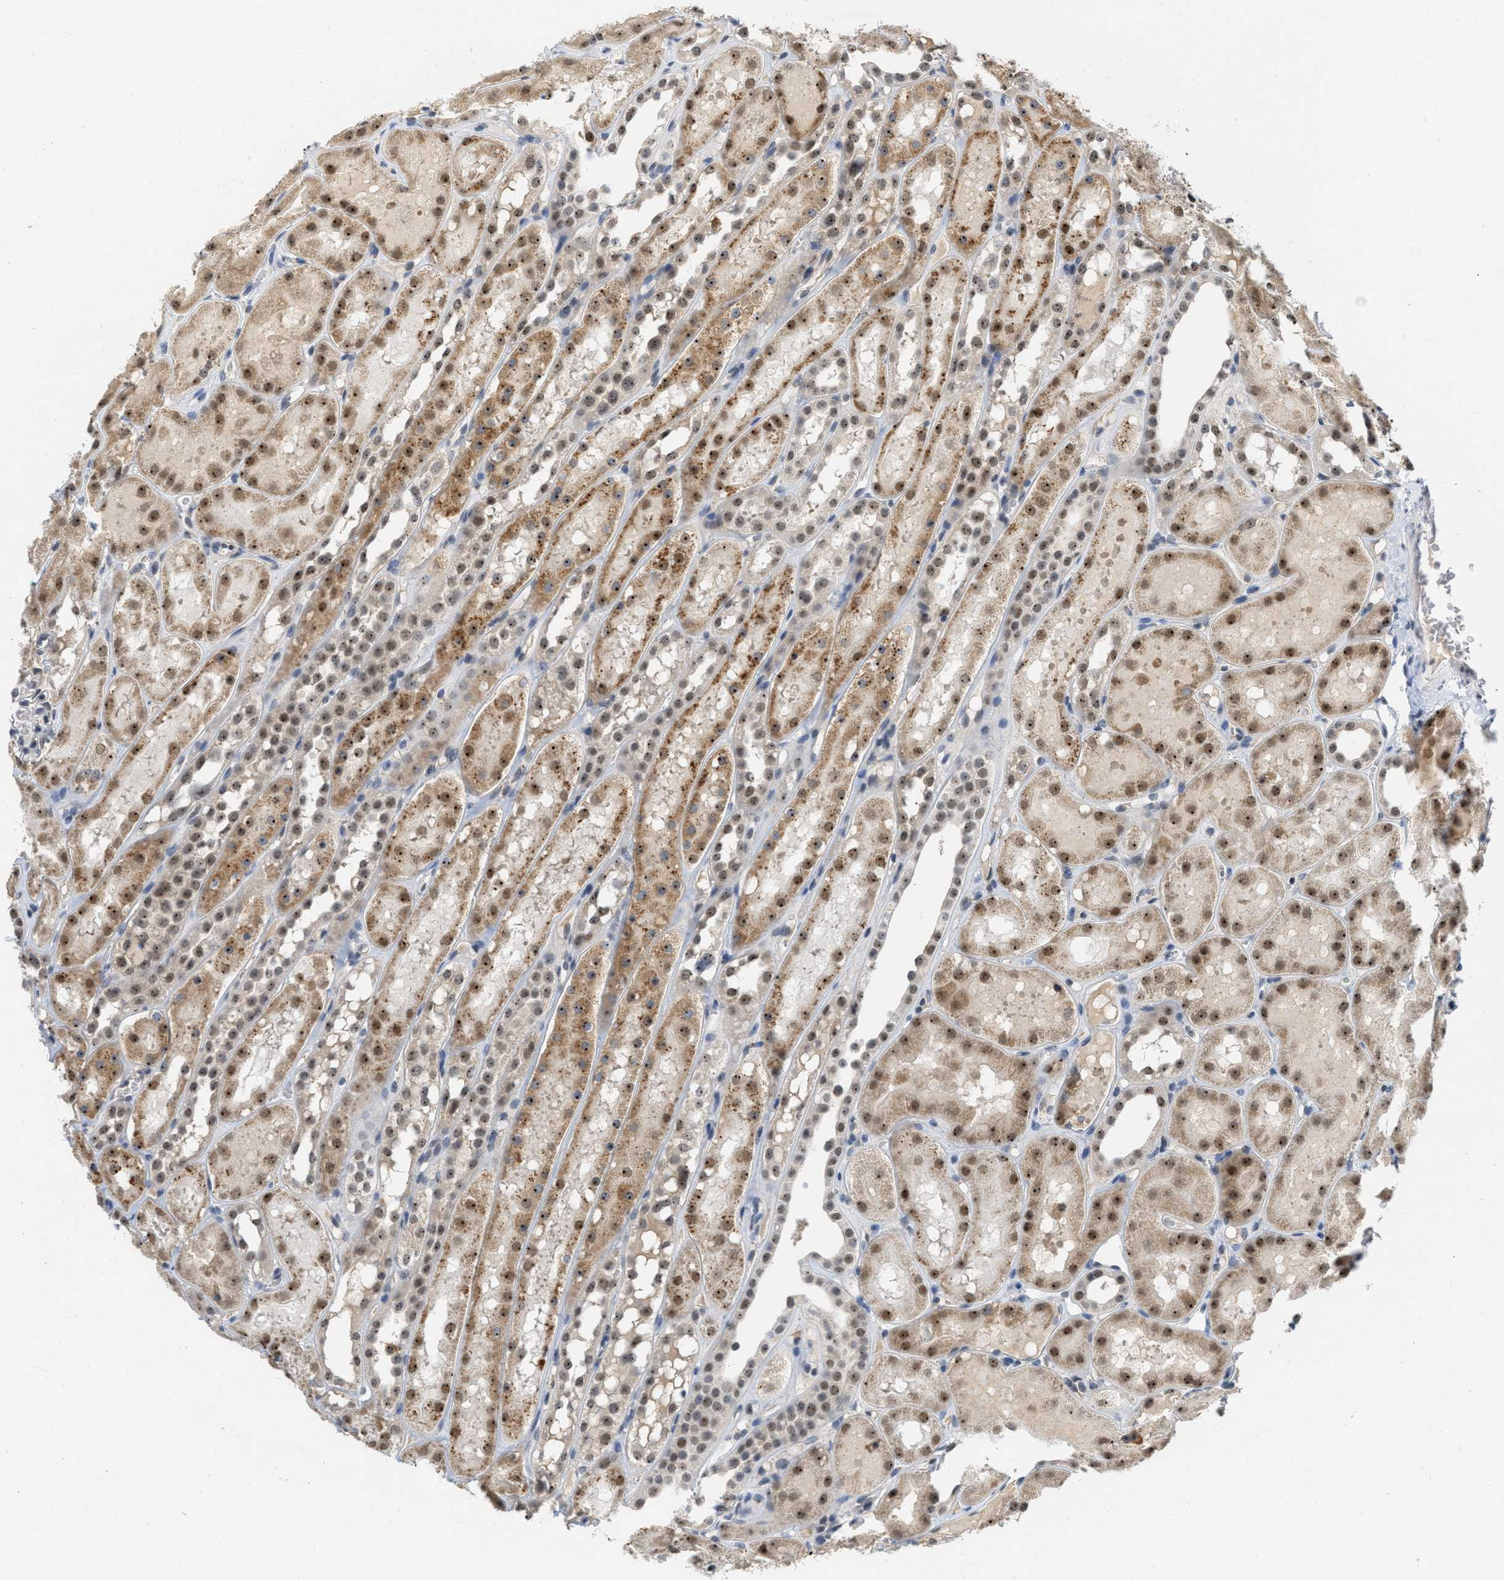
{"staining": {"intensity": "weak", "quantity": "25%-75%", "location": "nuclear"}, "tissue": "kidney", "cell_type": "Cells in glomeruli", "image_type": "normal", "snomed": [{"axis": "morphology", "description": "Normal tissue, NOS"}, {"axis": "topography", "description": "Kidney"}, {"axis": "topography", "description": "Urinary bladder"}], "caption": "About 25%-75% of cells in glomeruli in benign human kidney display weak nuclear protein staining as visualized by brown immunohistochemical staining.", "gene": "ELAC2", "patient": {"sex": "male", "age": 16}}